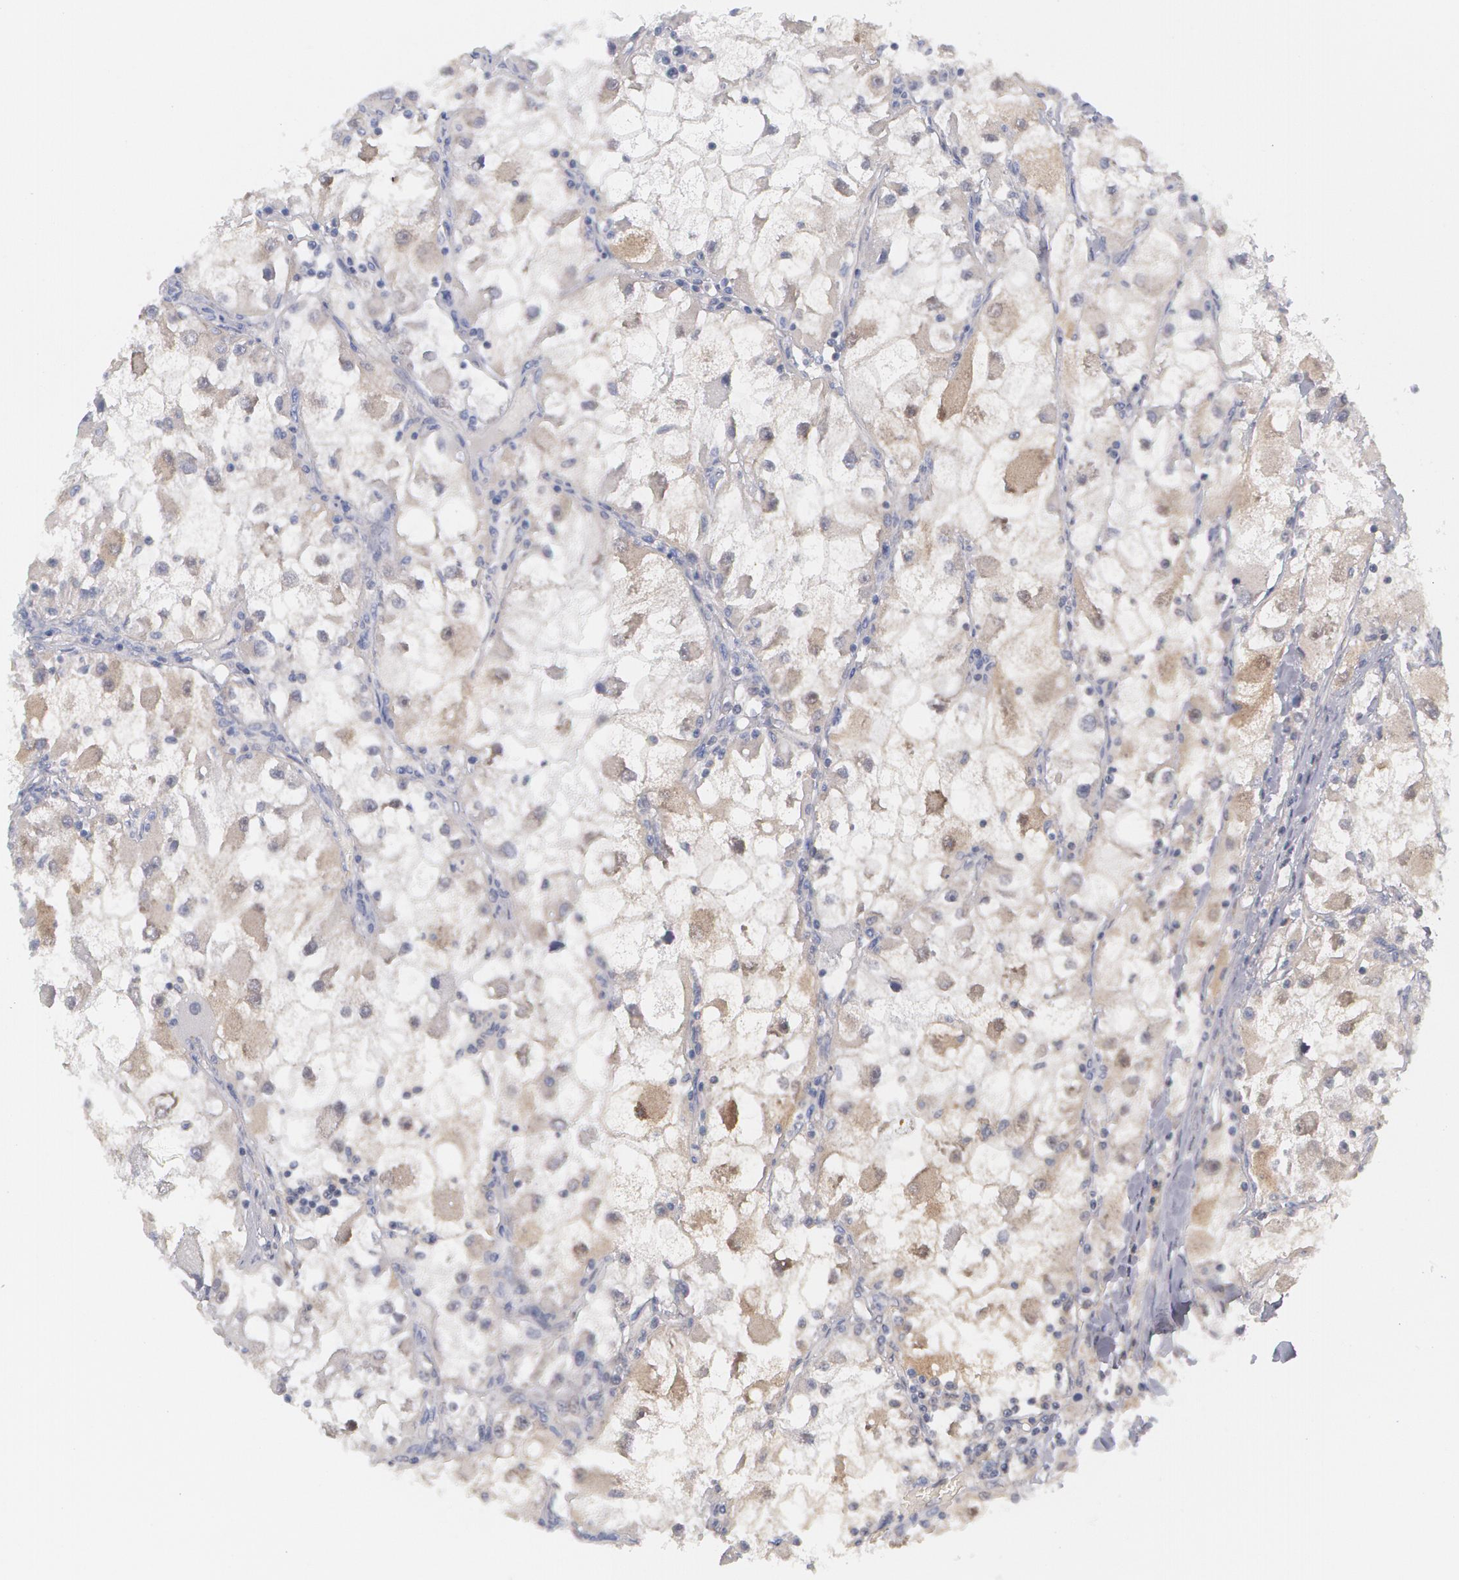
{"staining": {"intensity": "negative", "quantity": "none", "location": "none"}, "tissue": "renal cancer", "cell_type": "Tumor cells", "image_type": "cancer", "snomed": [{"axis": "morphology", "description": "Adenocarcinoma, NOS"}, {"axis": "topography", "description": "Kidney"}], "caption": "IHC image of neoplastic tissue: human renal cancer stained with DAB exhibits no significant protein expression in tumor cells.", "gene": "TXNRD1", "patient": {"sex": "female", "age": 73}}